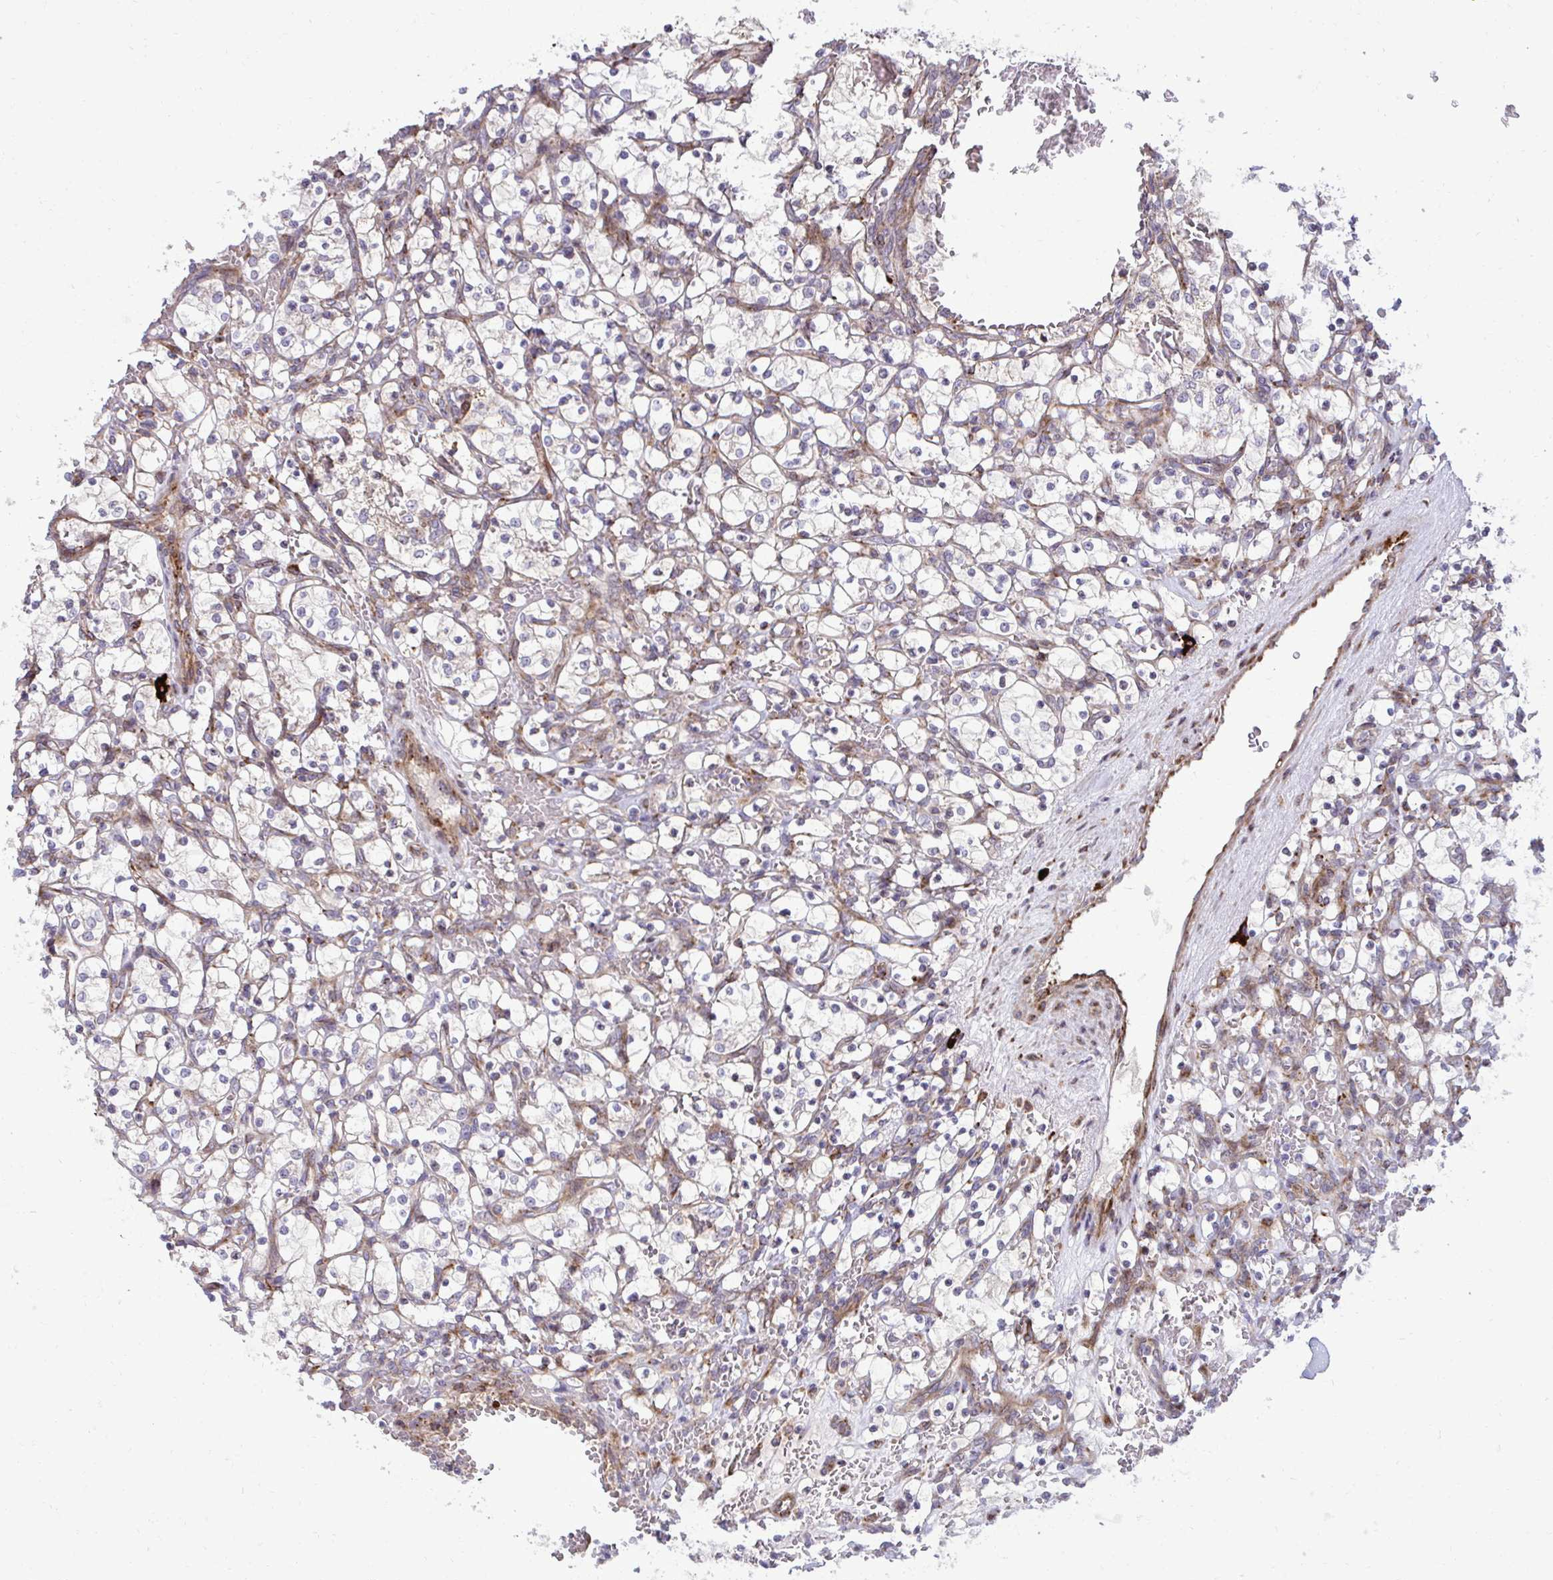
{"staining": {"intensity": "negative", "quantity": "none", "location": "none"}, "tissue": "renal cancer", "cell_type": "Tumor cells", "image_type": "cancer", "snomed": [{"axis": "morphology", "description": "Adenocarcinoma, NOS"}, {"axis": "topography", "description": "Kidney"}], "caption": "Renal adenocarcinoma stained for a protein using immunohistochemistry displays no positivity tumor cells.", "gene": "LIMS1", "patient": {"sex": "female", "age": 69}}